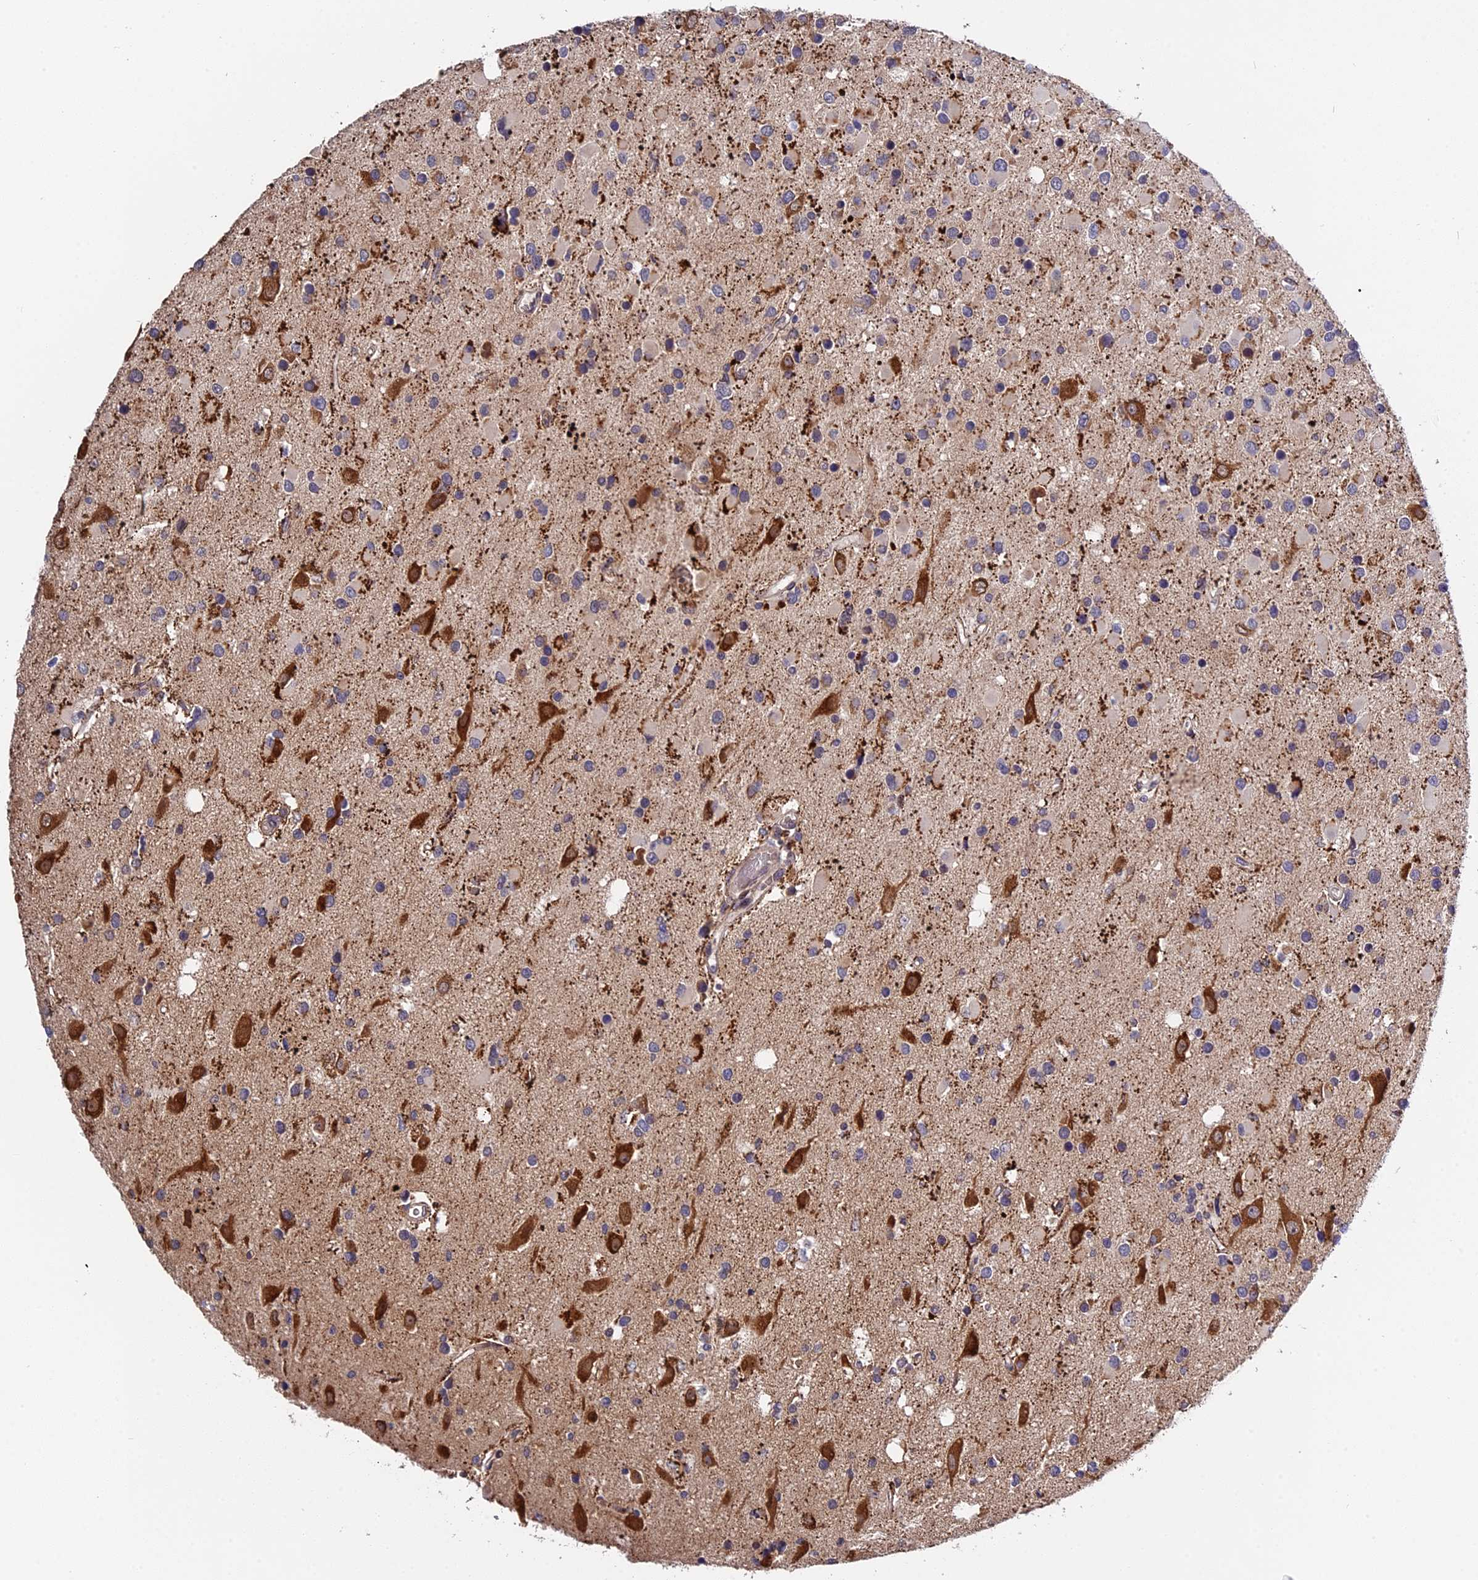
{"staining": {"intensity": "negative", "quantity": "none", "location": "none"}, "tissue": "glioma", "cell_type": "Tumor cells", "image_type": "cancer", "snomed": [{"axis": "morphology", "description": "Glioma, malignant, High grade"}, {"axis": "topography", "description": "Brain"}], "caption": "The immunohistochemistry (IHC) image has no significant expression in tumor cells of glioma tissue. (DAB IHC, high magnification).", "gene": "TRMT1", "patient": {"sex": "male", "age": 53}}